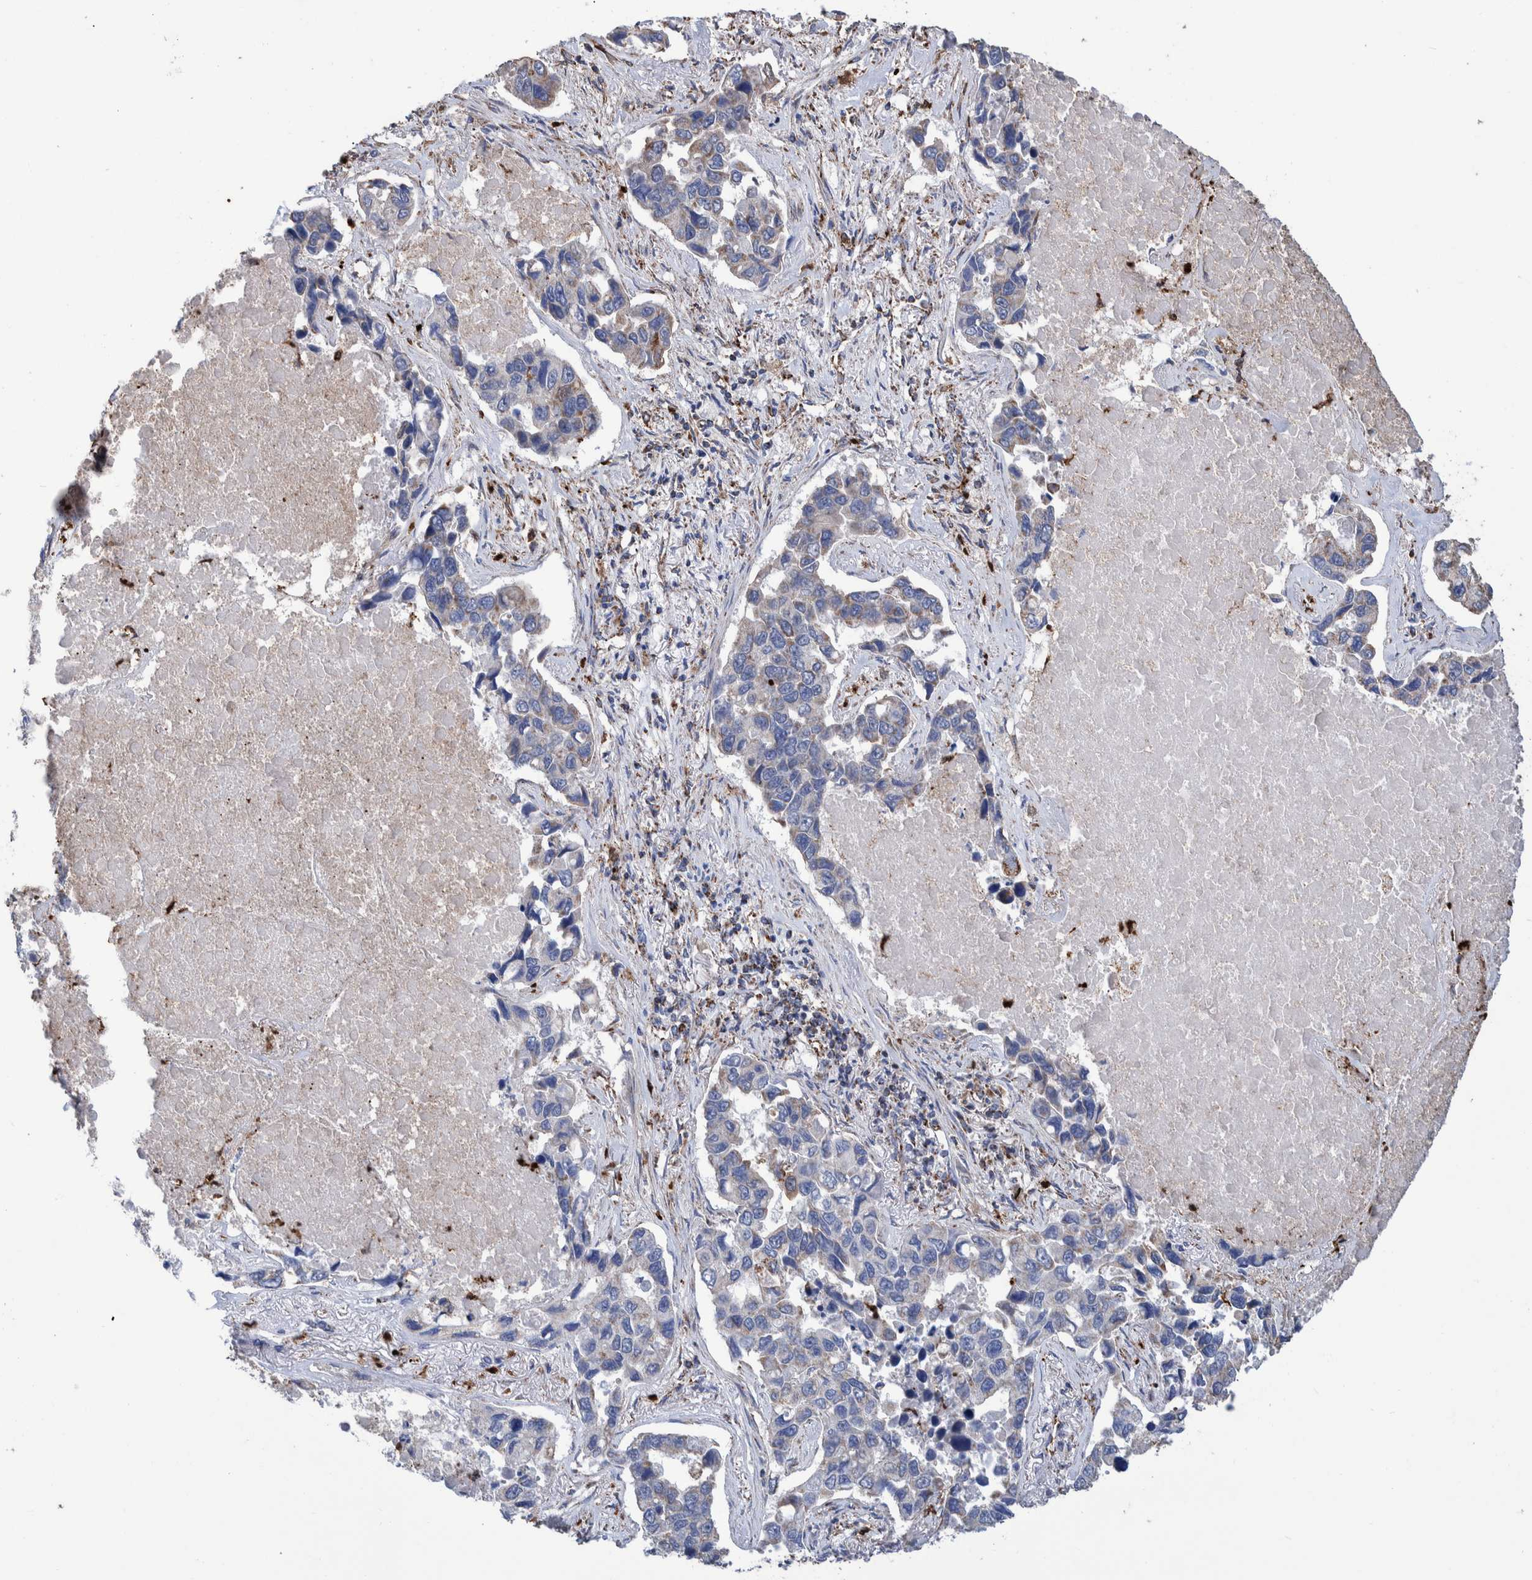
{"staining": {"intensity": "weak", "quantity": "<25%", "location": "cytoplasmic/membranous"}, "tissue": "lung cancer", "cell_type": "Tumor cells", "image_type": "cancer", "snomed": [{"axis": "morphology", "description": "Adenocarcinoma, NOS"}, {"axis": "topography", "description": "Lung"}], "caption": "High magnification brightfield microscopy of lung cancer (adenocarcinoma) stained with DAB (brown) and counterstained with hematoxylin (blue): tumor cells show no significant expression.", "gene": "DECR1", "patient": {"sex": "male", "age": 64}}